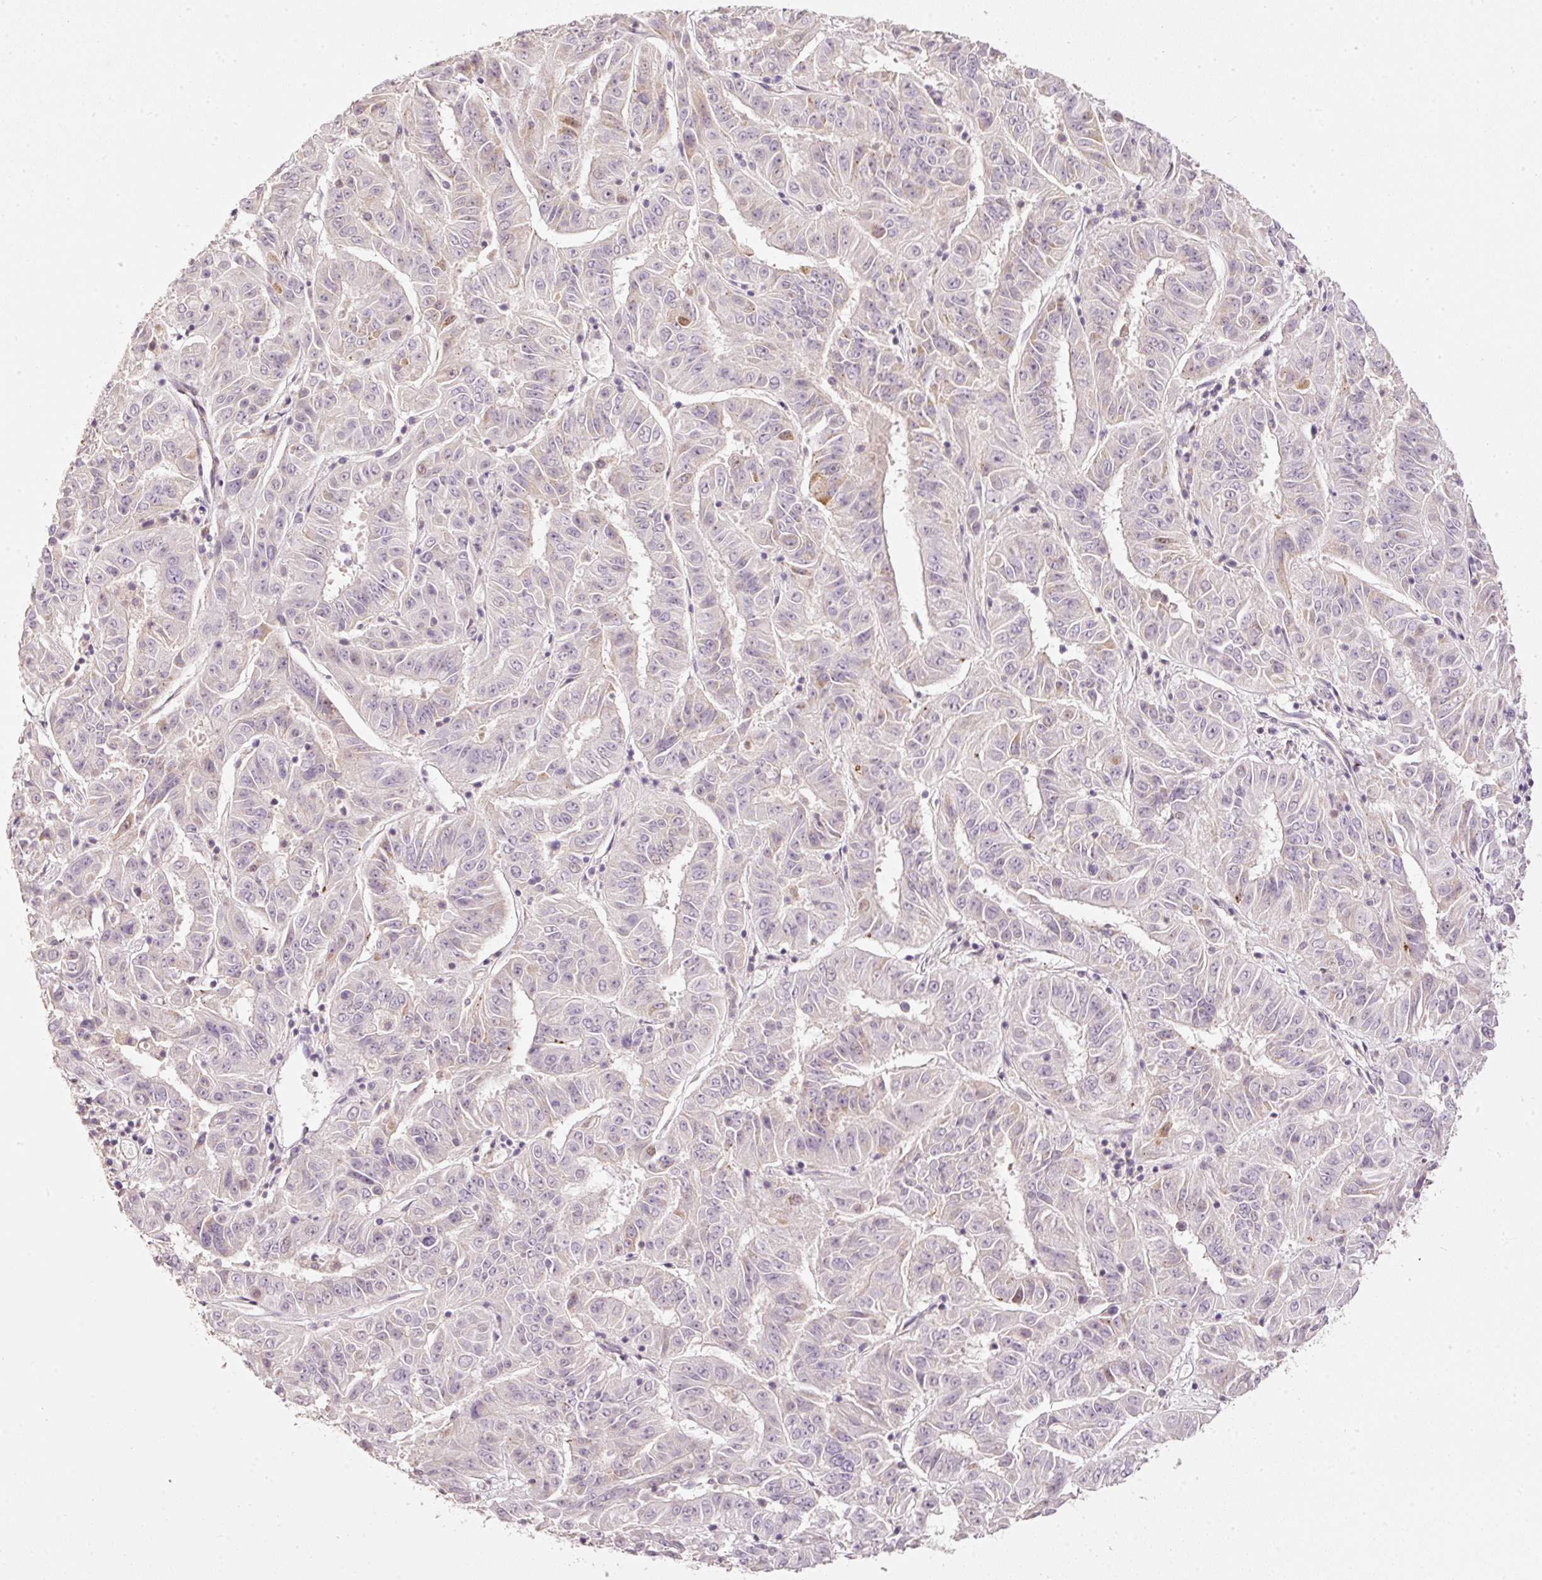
{"staining": {"intensity": "negative", "quantity": "none", "location": "none"}, "tissue": "pancreatic cancer", "cell_type": "Tumor cells", "image_type": "cancer", "snomed": [{"axis": "morphology", "description": "Adenocarcinoma, NOS"}, {"axis": "topography", "description": "Pancreas"}], "caption": "There is no significant staining in tumor cells of pancreatic cancer.", "gene": "TOB2", "patient": {"sex": "male", "age": 63}}